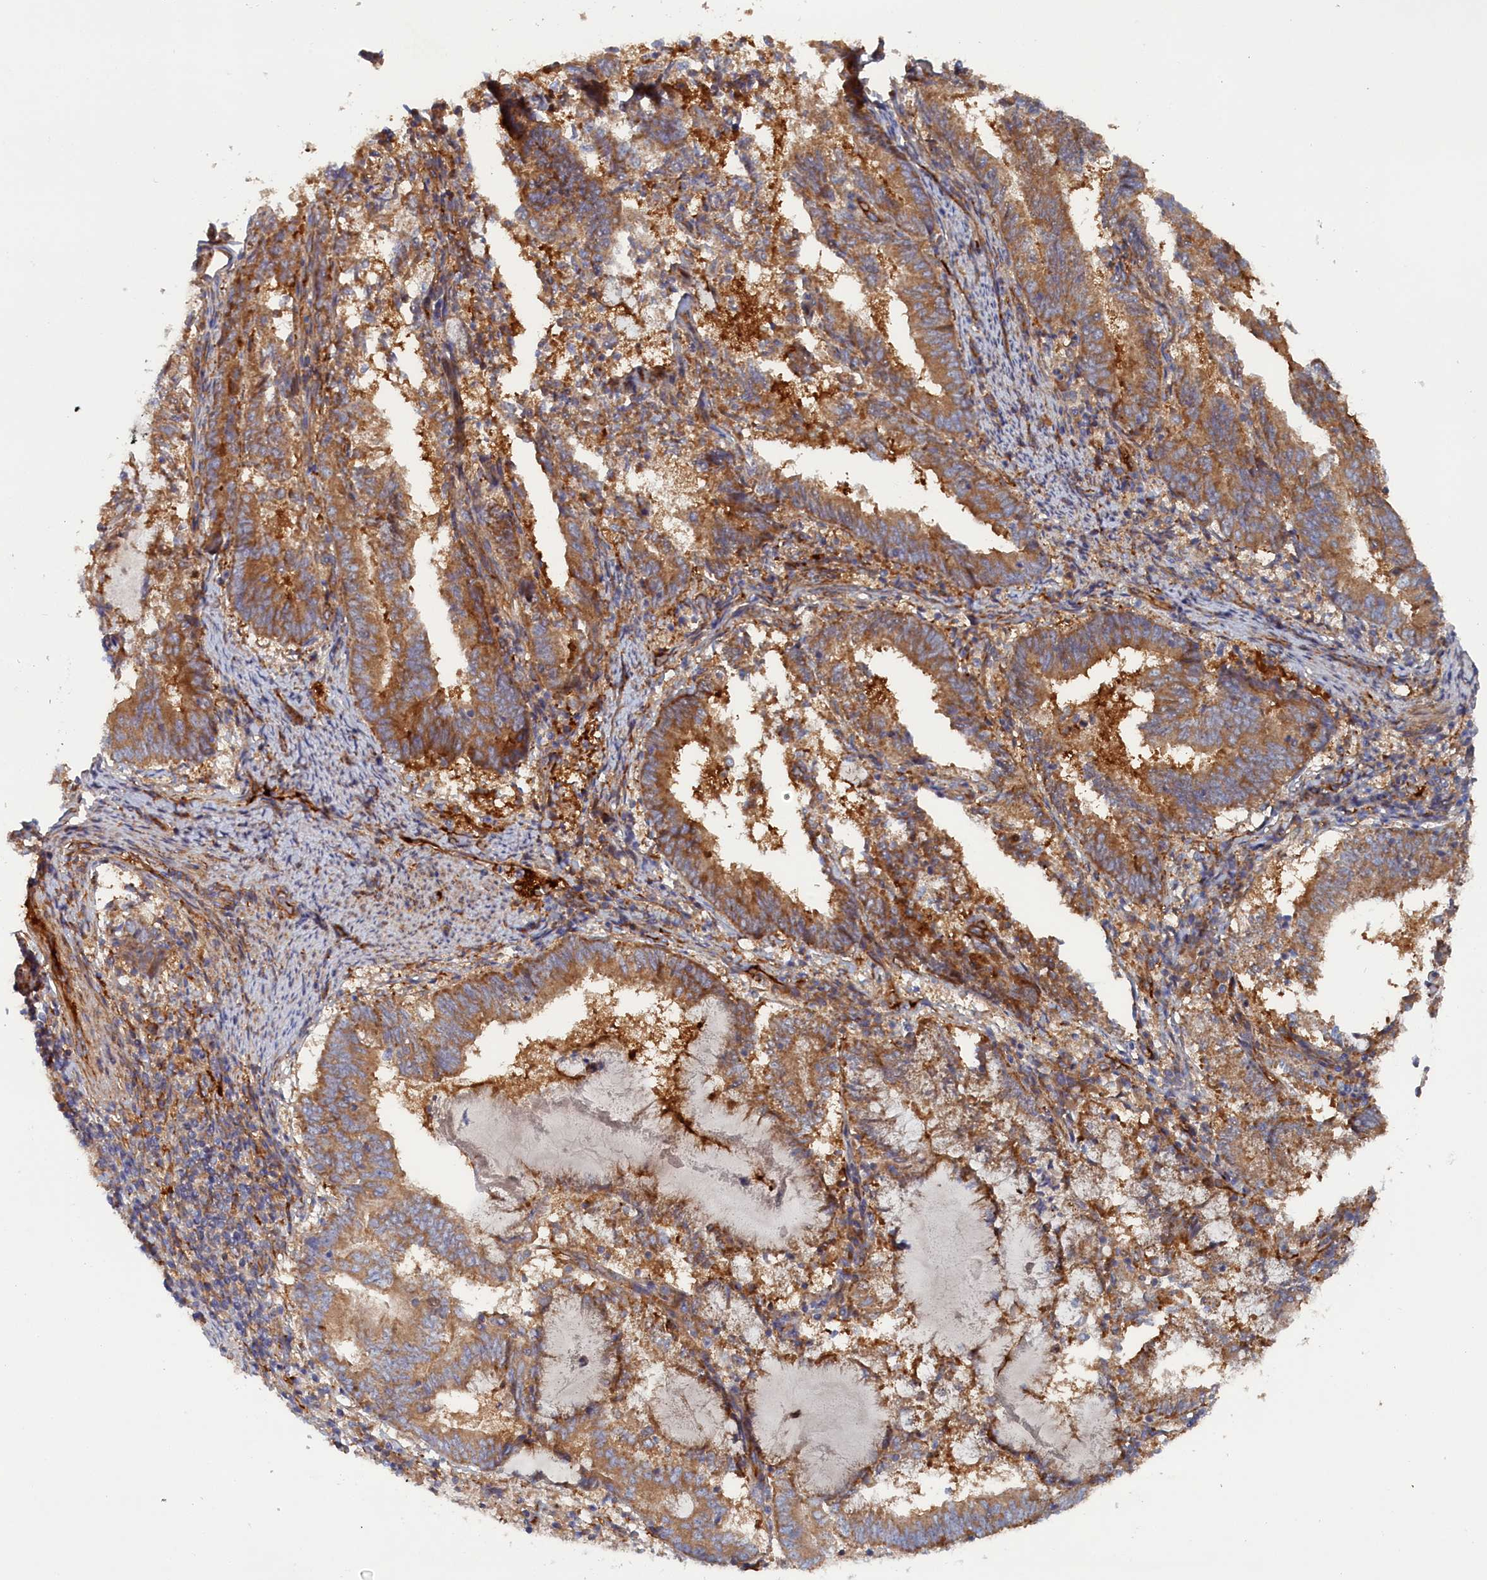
{"staining": {"intensity": "moderate", "quantity": ">75%", "location": "cytoplasmic/membranous"}, "tissue": "endometrial cancer", "cell_type": "Tumor cells", "image_type": "cancer", "snomed": [{"axis": "morphology", "description": "Adenocarcinoma, NOS"}, {"axis": "topography", "description": "Endometrium"}], "caption": "Endometrial cancer (adenocarcinoma) stained for a protein exhibits moderate cytoplasmic/membranous positivity in tumor cells.", "gene": "TMEM196", "patient": {"sex": "female", "age": 80}}